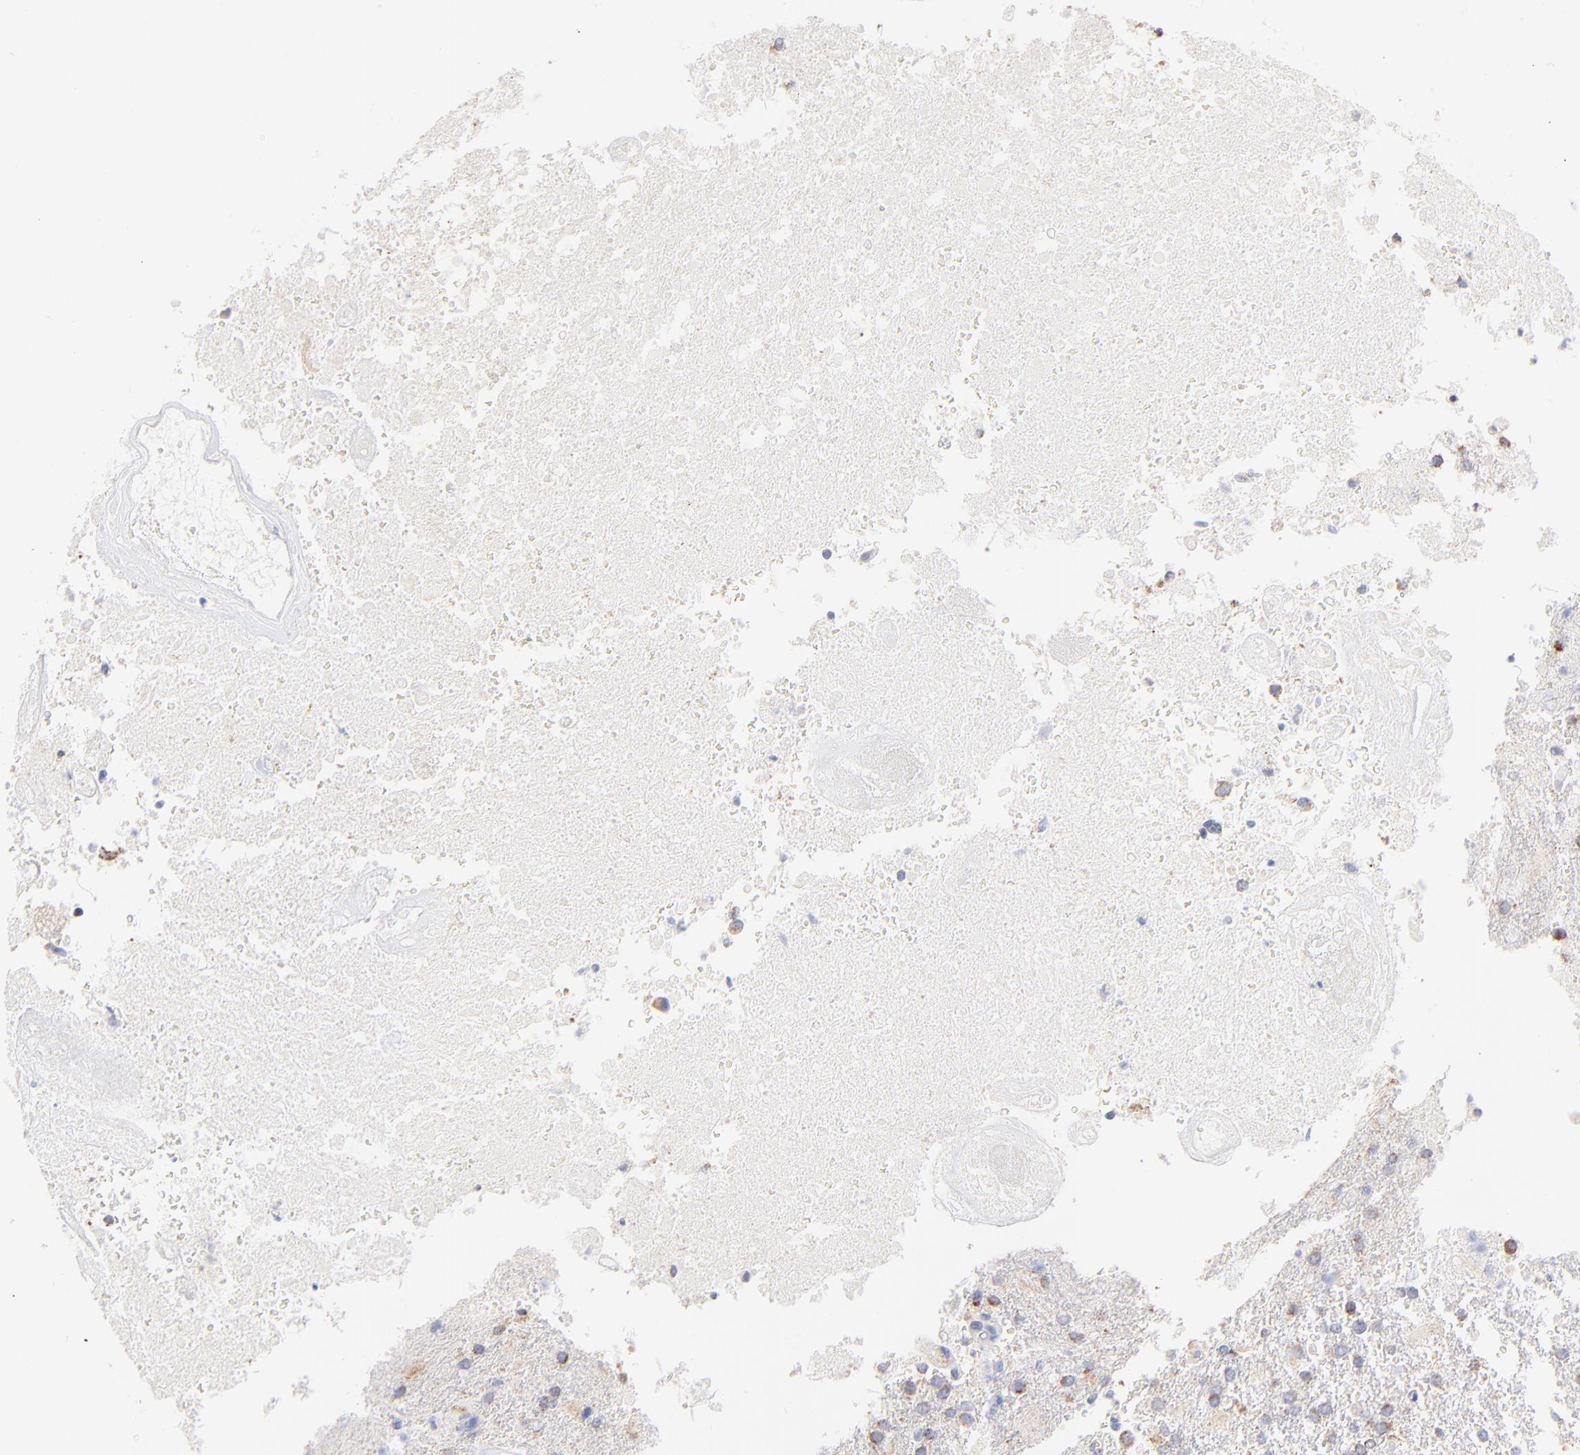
{"staining": {"intensity": "moderate", "quantity": "<25%", "location": "cytoplasmic/membranous"}, "tissue": "glioma", "cell_type": "Tumor cells", "image_type": "cancer", "snomed": [{"axis": "morphology", "description": "Glioma, malignant, High grade"}, {"axis": "topography", "description": "Cerebral cortex"}], "caption": "Tumor cells show low levels of moderate cytoplasmic/membranous expression in approximately <25% of cells in human glioma. (IHC, brightfield microscopy, high magnification).", "gene": "TST", "patient": {"sex": "male", "age": 79}}